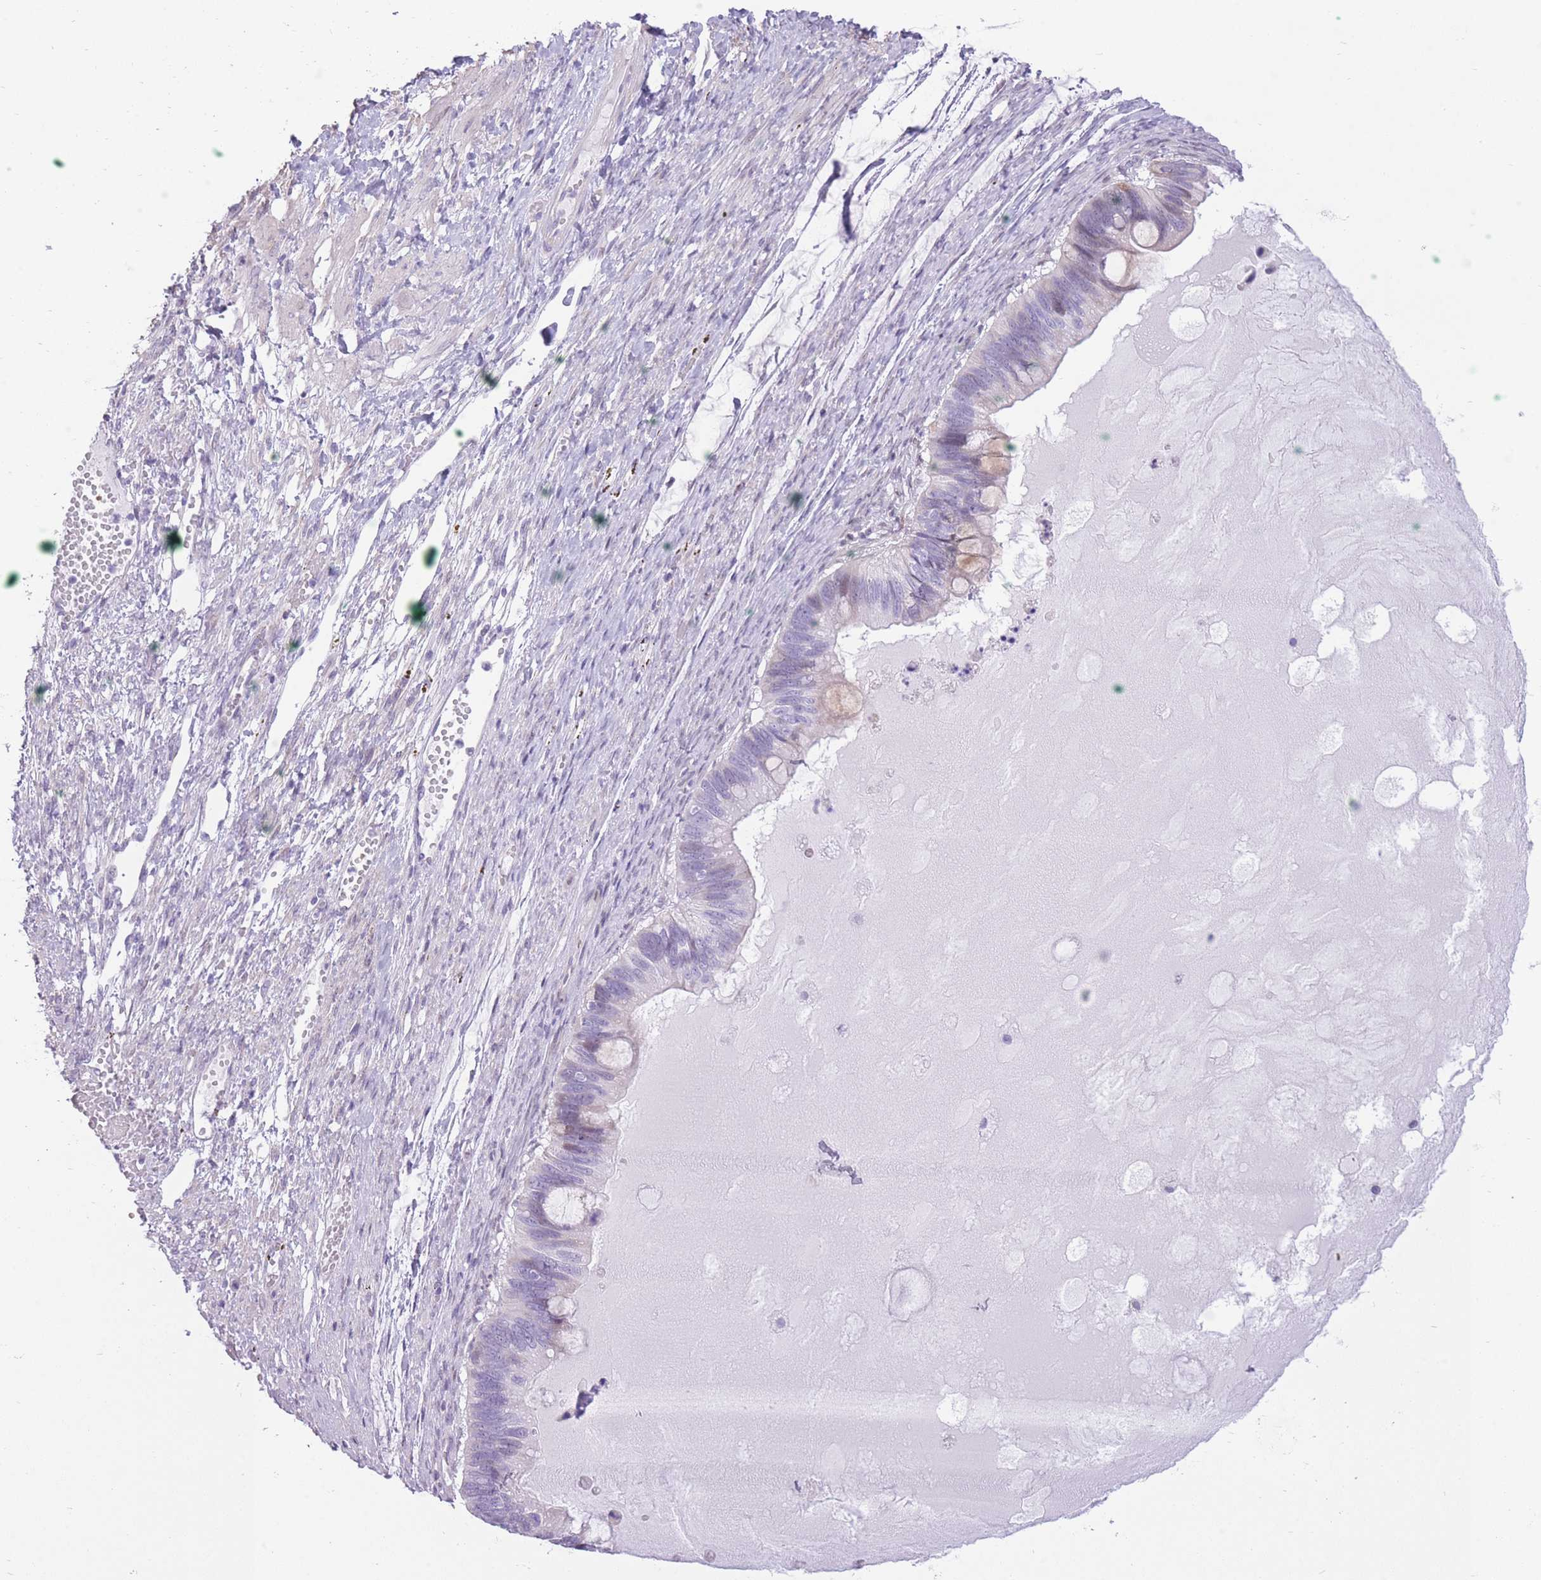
{"staining": {"intensity": "negative", "quantity": "none", "location": "none"}, "tissue": "ovarian cancer", "cell_type": "Tumor cells", "image_type": "cancer", "snomed": [{"axis": "morphology", "description": "Cystadenocarcinoma, mucinous, NOS"}, {"axis": "topography", "description": "Ovary"}], "caption": "A histopathology image of human ovarian cancer is negative for staining in tumor cells. Nuclei are stained in blue.", "gene": "WDR70", "patient": {"sex": "female", "age": 61}}